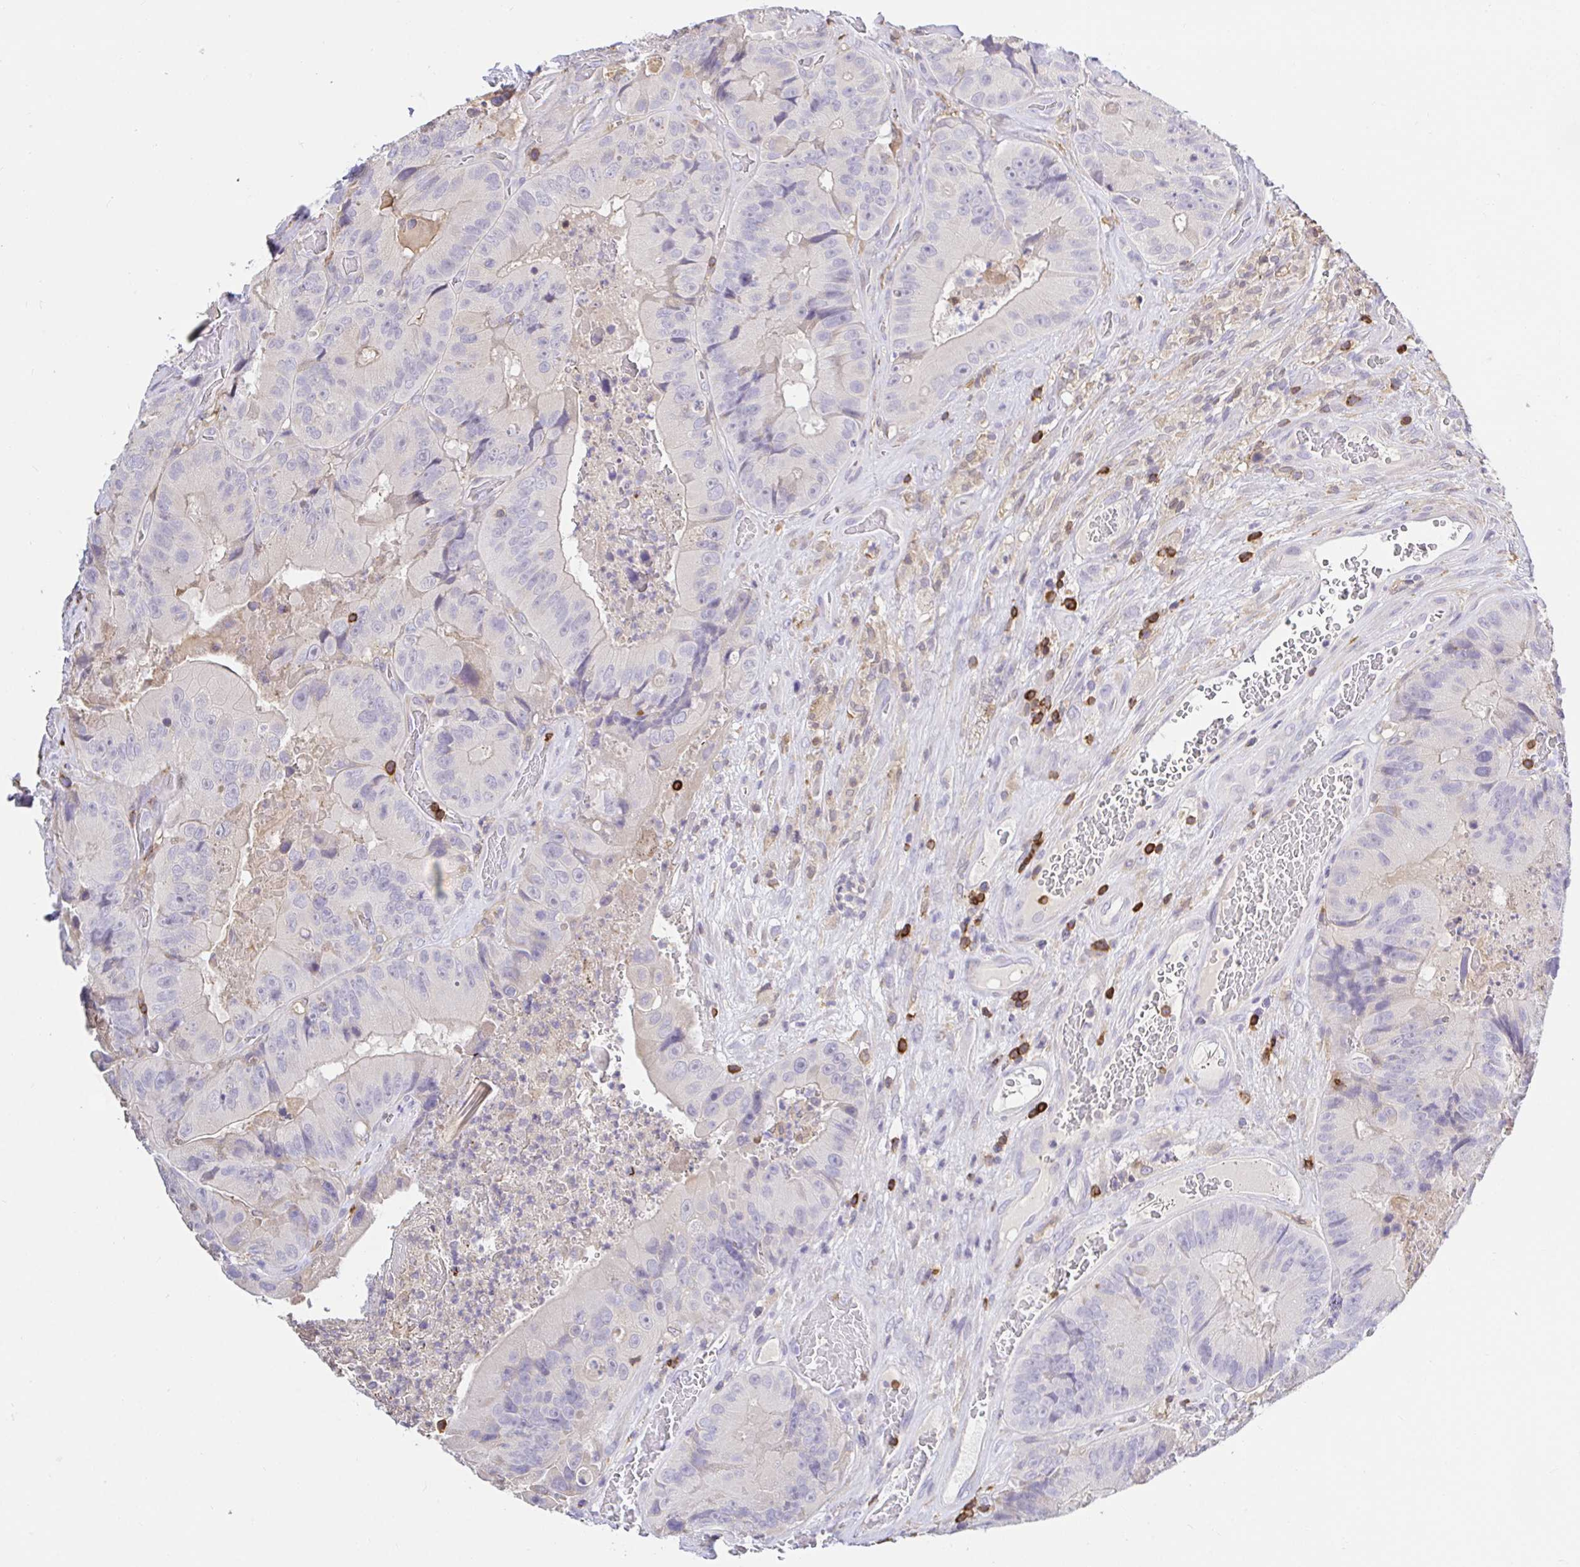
{"staining": {"intensity": "negative", "quantity": "none", "location": "none"}, "tissue": "colorectal cancer", "cell_type": "Tumor cells", "image_type": "cancer", "snomed": [{"axis": "morphology", "description": "Adenocarcinoma, NOS"}, {"axis": "topography", "description": "Colon"}], "caption": "This is an IHC histopathology image of colorectal adenocarcinoma. There is no staining in tumor cells.", "gene": "SKAP1", "patient": {"sex": "female", "age": 86}}